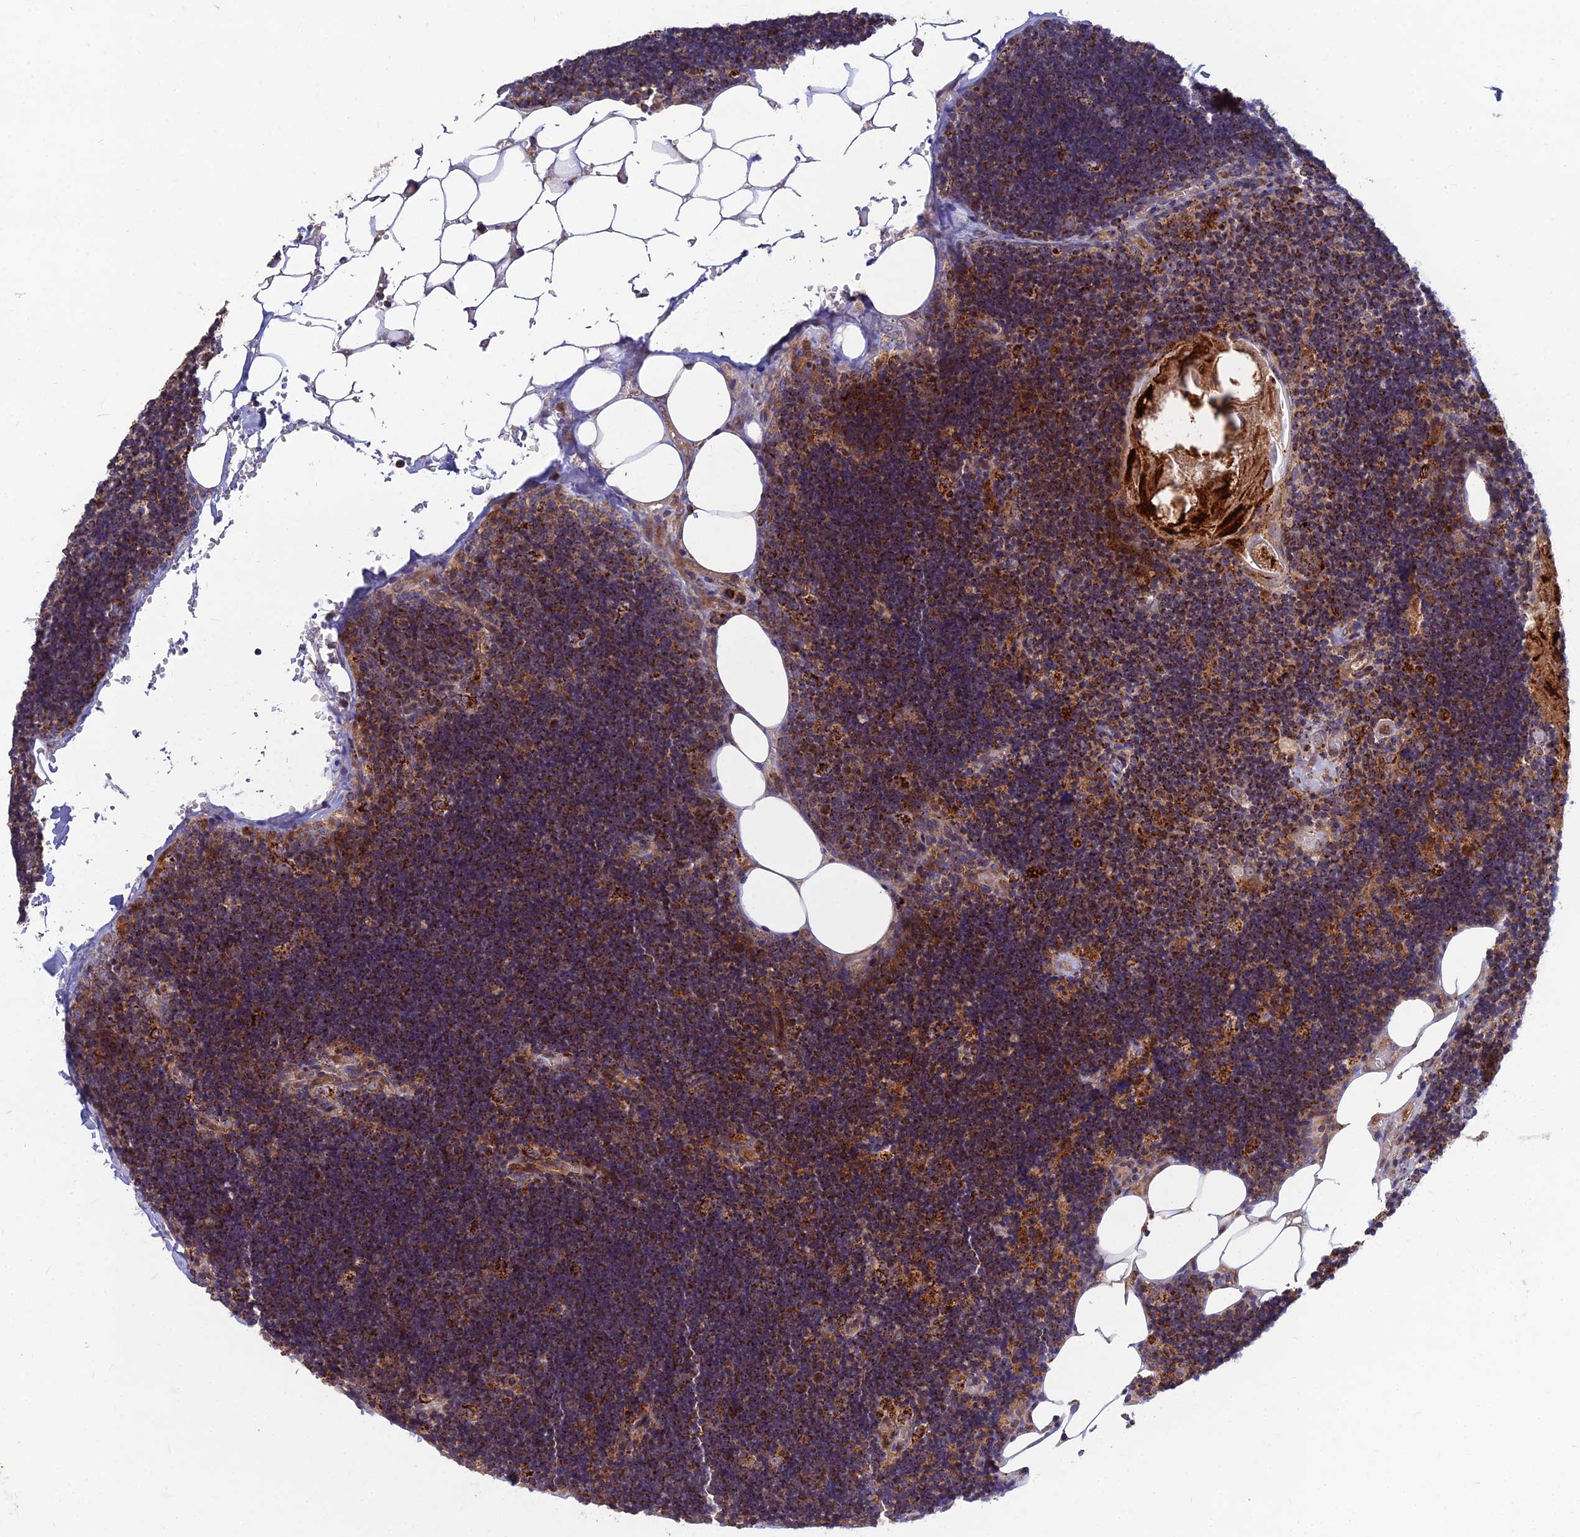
{"staining": {"intensity": "strong", "quantity": ">75%", "location": "cytoplasmic/membranous"}, "tissue": "lymph node", "cell_type": "Non-germinal center cells", "image_type": "normal", "snomed": [{"axis": "morphology", "description": "Normal tissue, NOS"}, {"axis": "topography", "description": "Lymph node"}], "caption": "Immunohistochemistry (IHC) of unremarkable human lymph node demonstrates high levels of strong cytoplasmic/membranous staining in approximately >75% of non-germinal center cells. The protein is shown in brown color, while the nuclei are stained blue.", "gene": "RIC8B", "patient": {"sex": "male", "age": 33}}